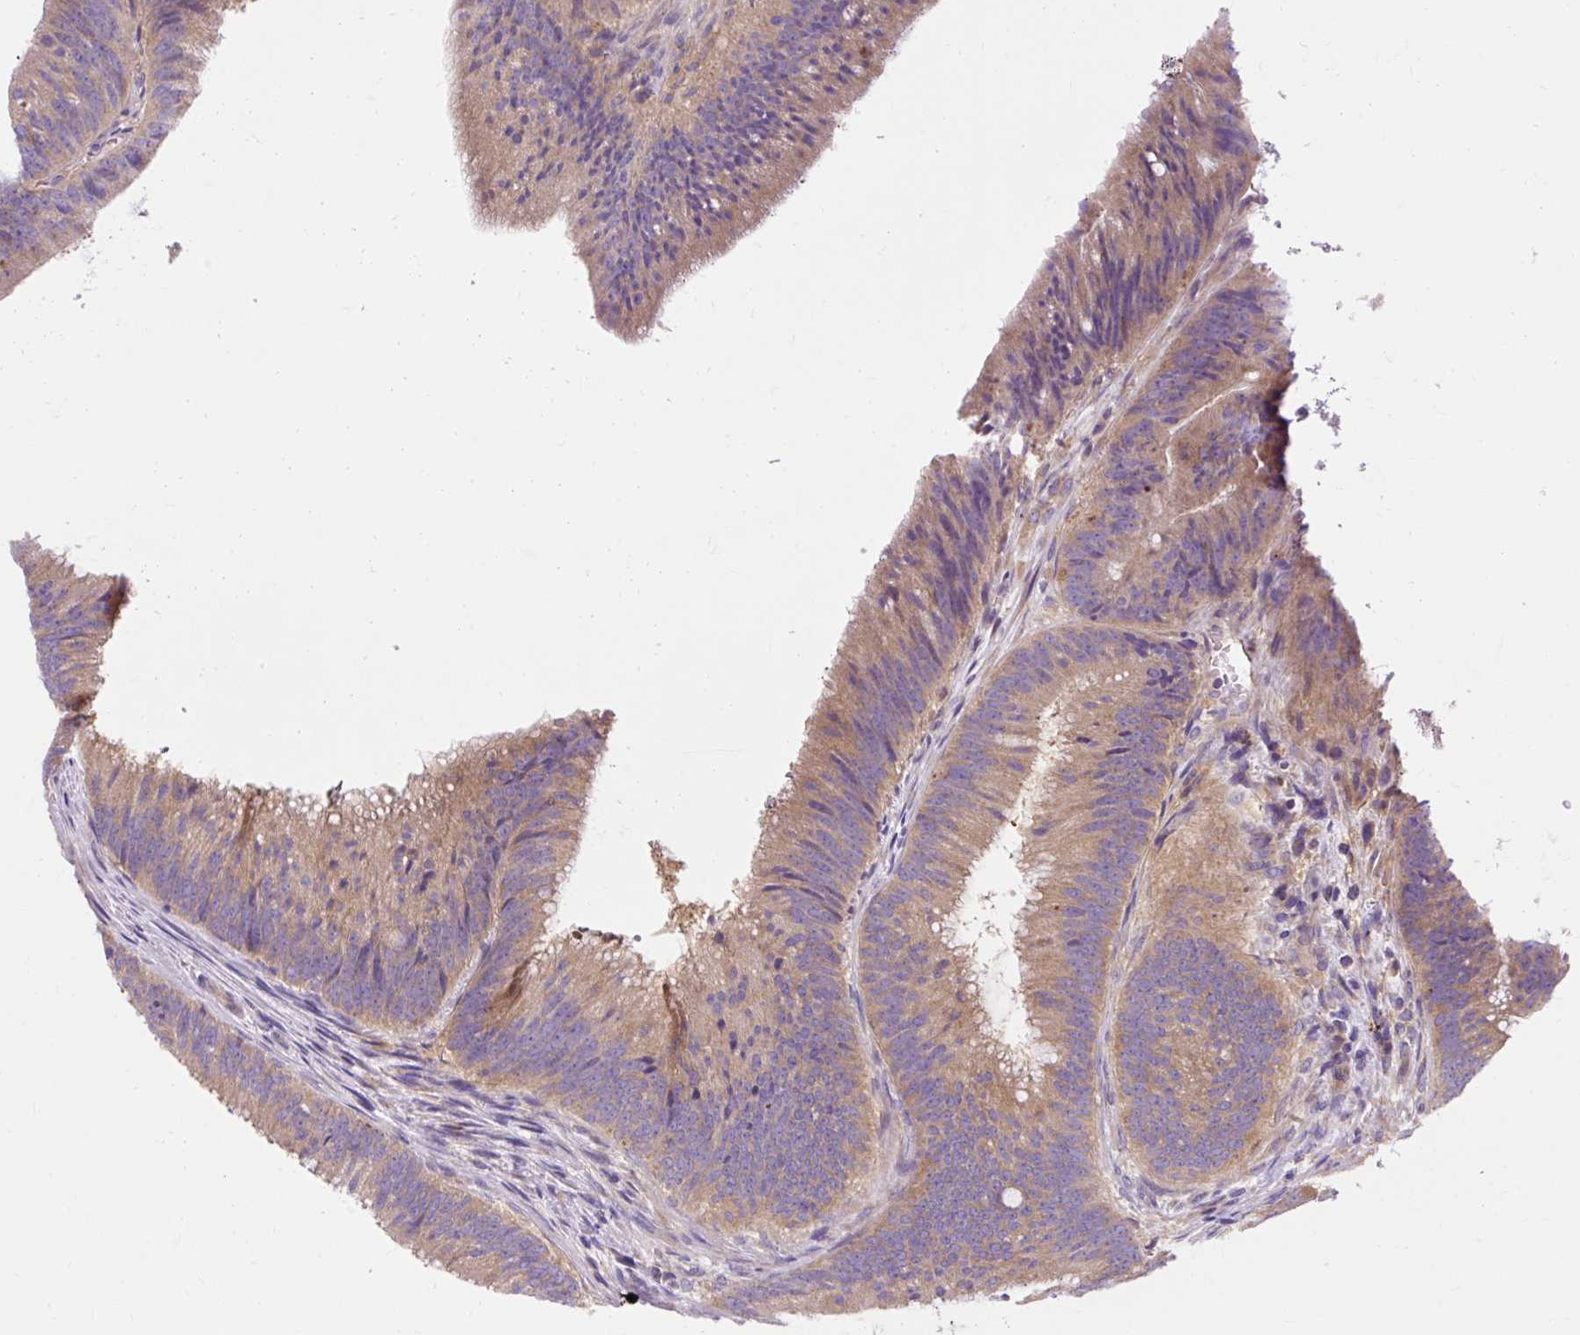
{"staining": {"intensity": "weak", "quantity": ">75%", "location": "cytoplasmic/membranous"}, "tissue": "colorectal cancer", "cell_type": "Tumor cells", "image_type": "cancer", "snomed": [{"axis": "morphology", "description": "Adenocarcinoma, NOS"}, {"axis": "topography", "description": "Colon"}], "caption": "Colorectal adenocarcinoma stained with a protein marker reveals weak staining in tumor cells.", "gene": "OR4K15", "patient": {"sex": "female", "age": 43}}